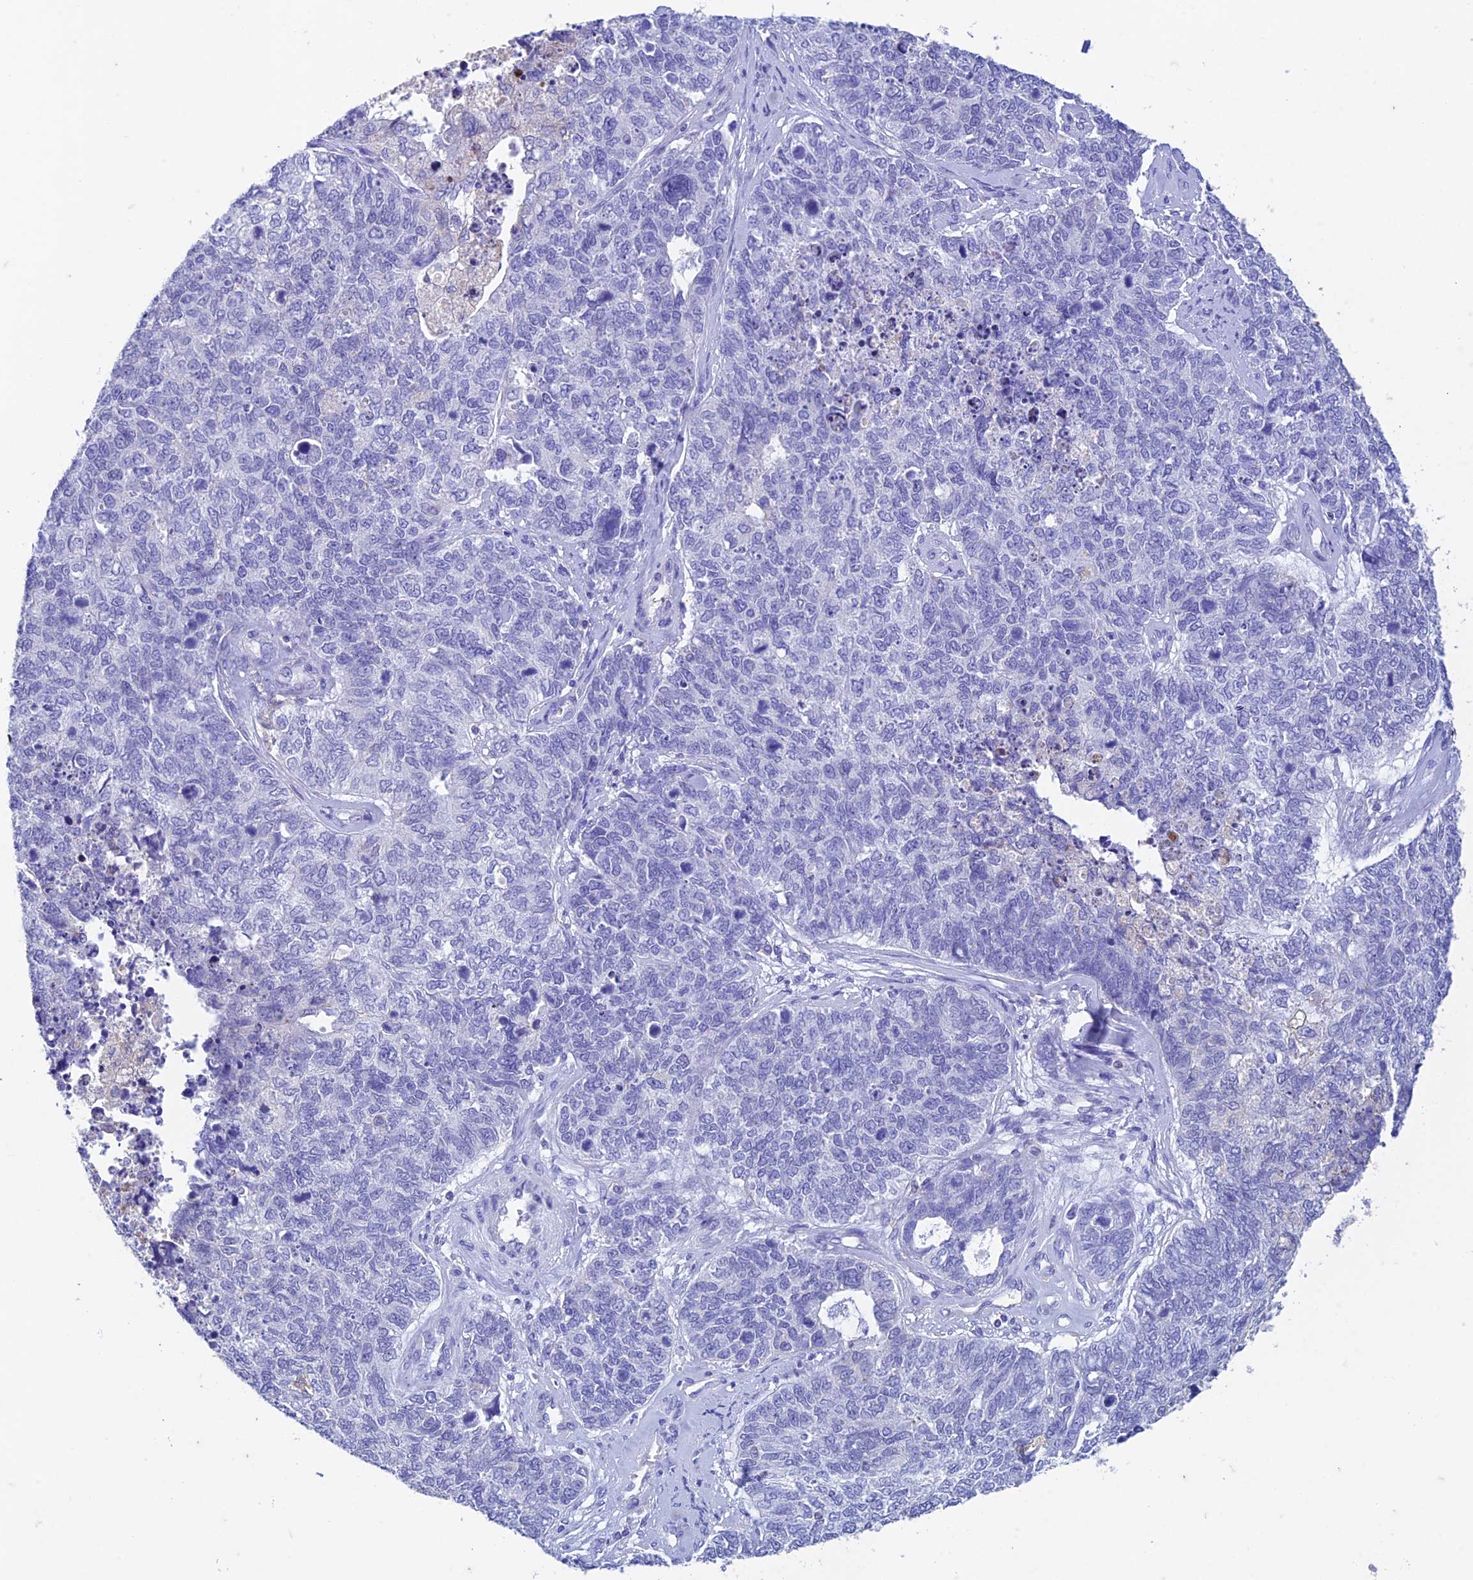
{"staining": {"intensity": "negative", "quantity": "none", "location": "none"}, "tissue": "cervical cancer", "cell_type": "Tumor cells", "image_type": "cancer", "snomed": [{"axis": "morphology", "description": "Squamous cell carcinoma, NOS"}, {"axis": "topography", "description": "Cervix"}], "caption": "The image reveals no staining of tumor cells in cervical cancer (squamous cell carcinoma).", "gene": "FGF7", "patient": {"sex": "female", "age": 63}}